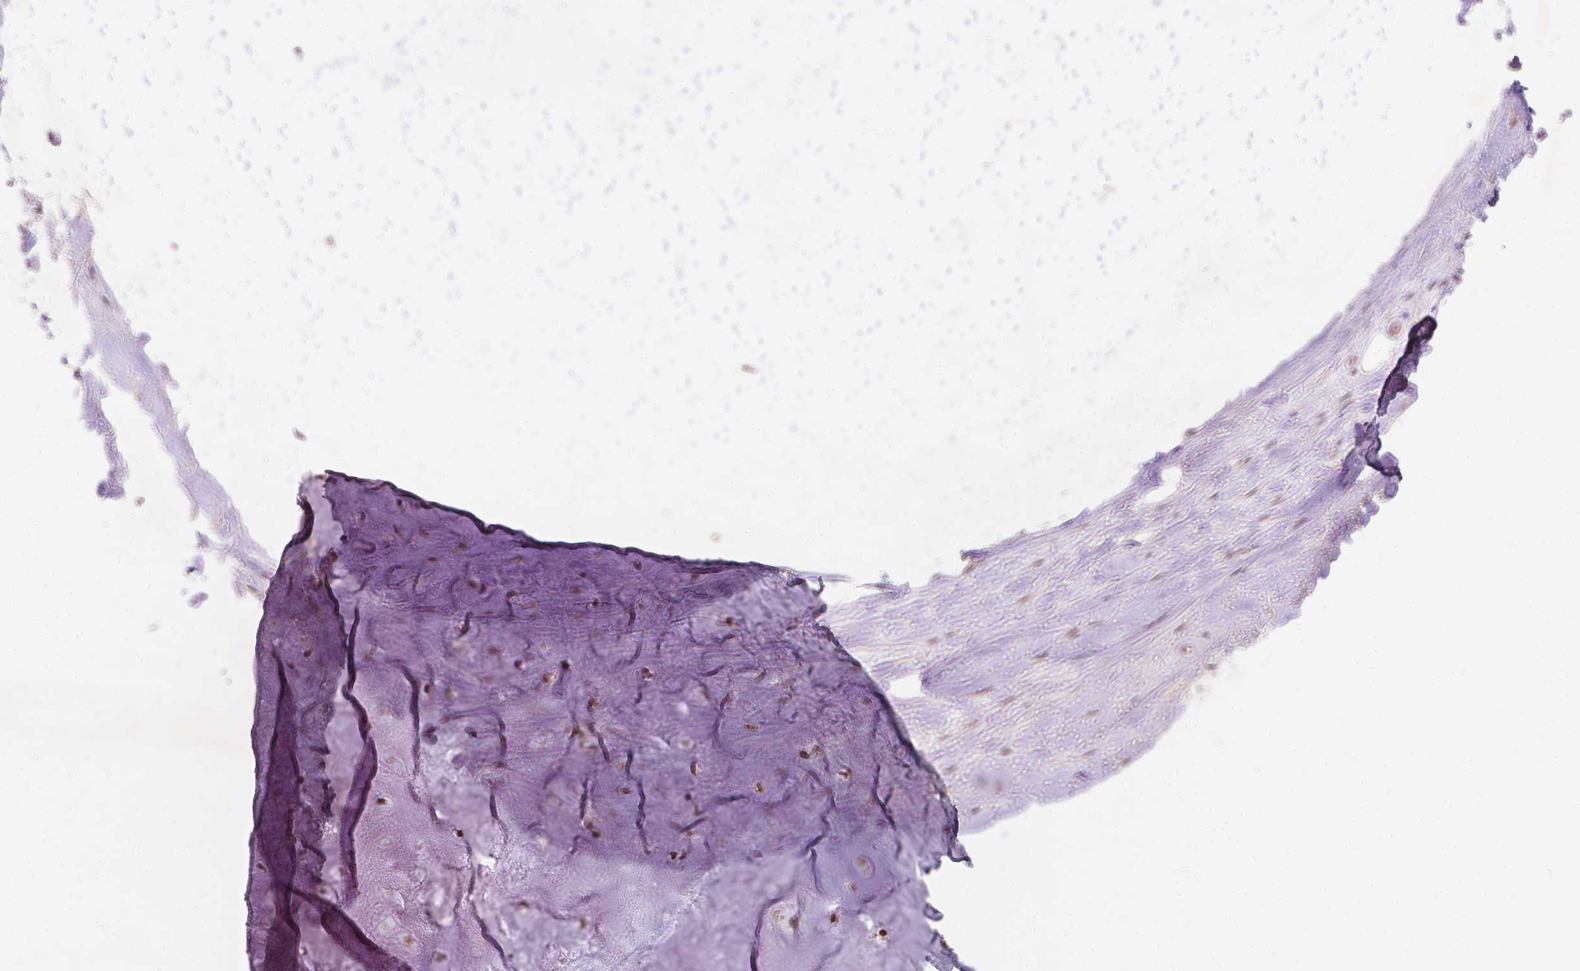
{"staining": {"intensity": "moderate", "quantity": ">75%", "location": "cytoplasmic/membranous,nuclear"}, "tissue": "adipose tissue", "cell_type": "Adipocytes", "image_type": "normal", "snomed": [{"axis": "morphology", "description": "Normal tissue, NOS"}, {"axis": "topography", "description": "Cartilage tissue"}], "caption": "IHC (DAB (3,3'-diaminobenzidine)) staining of unremarkable adipose tissue shows moderate cytoplasmic/membranous,nuclear protein positivity in about >75% of adipocytes.", "gene": "DUSP16", "patient": {"sex": "male", "age": 57}}